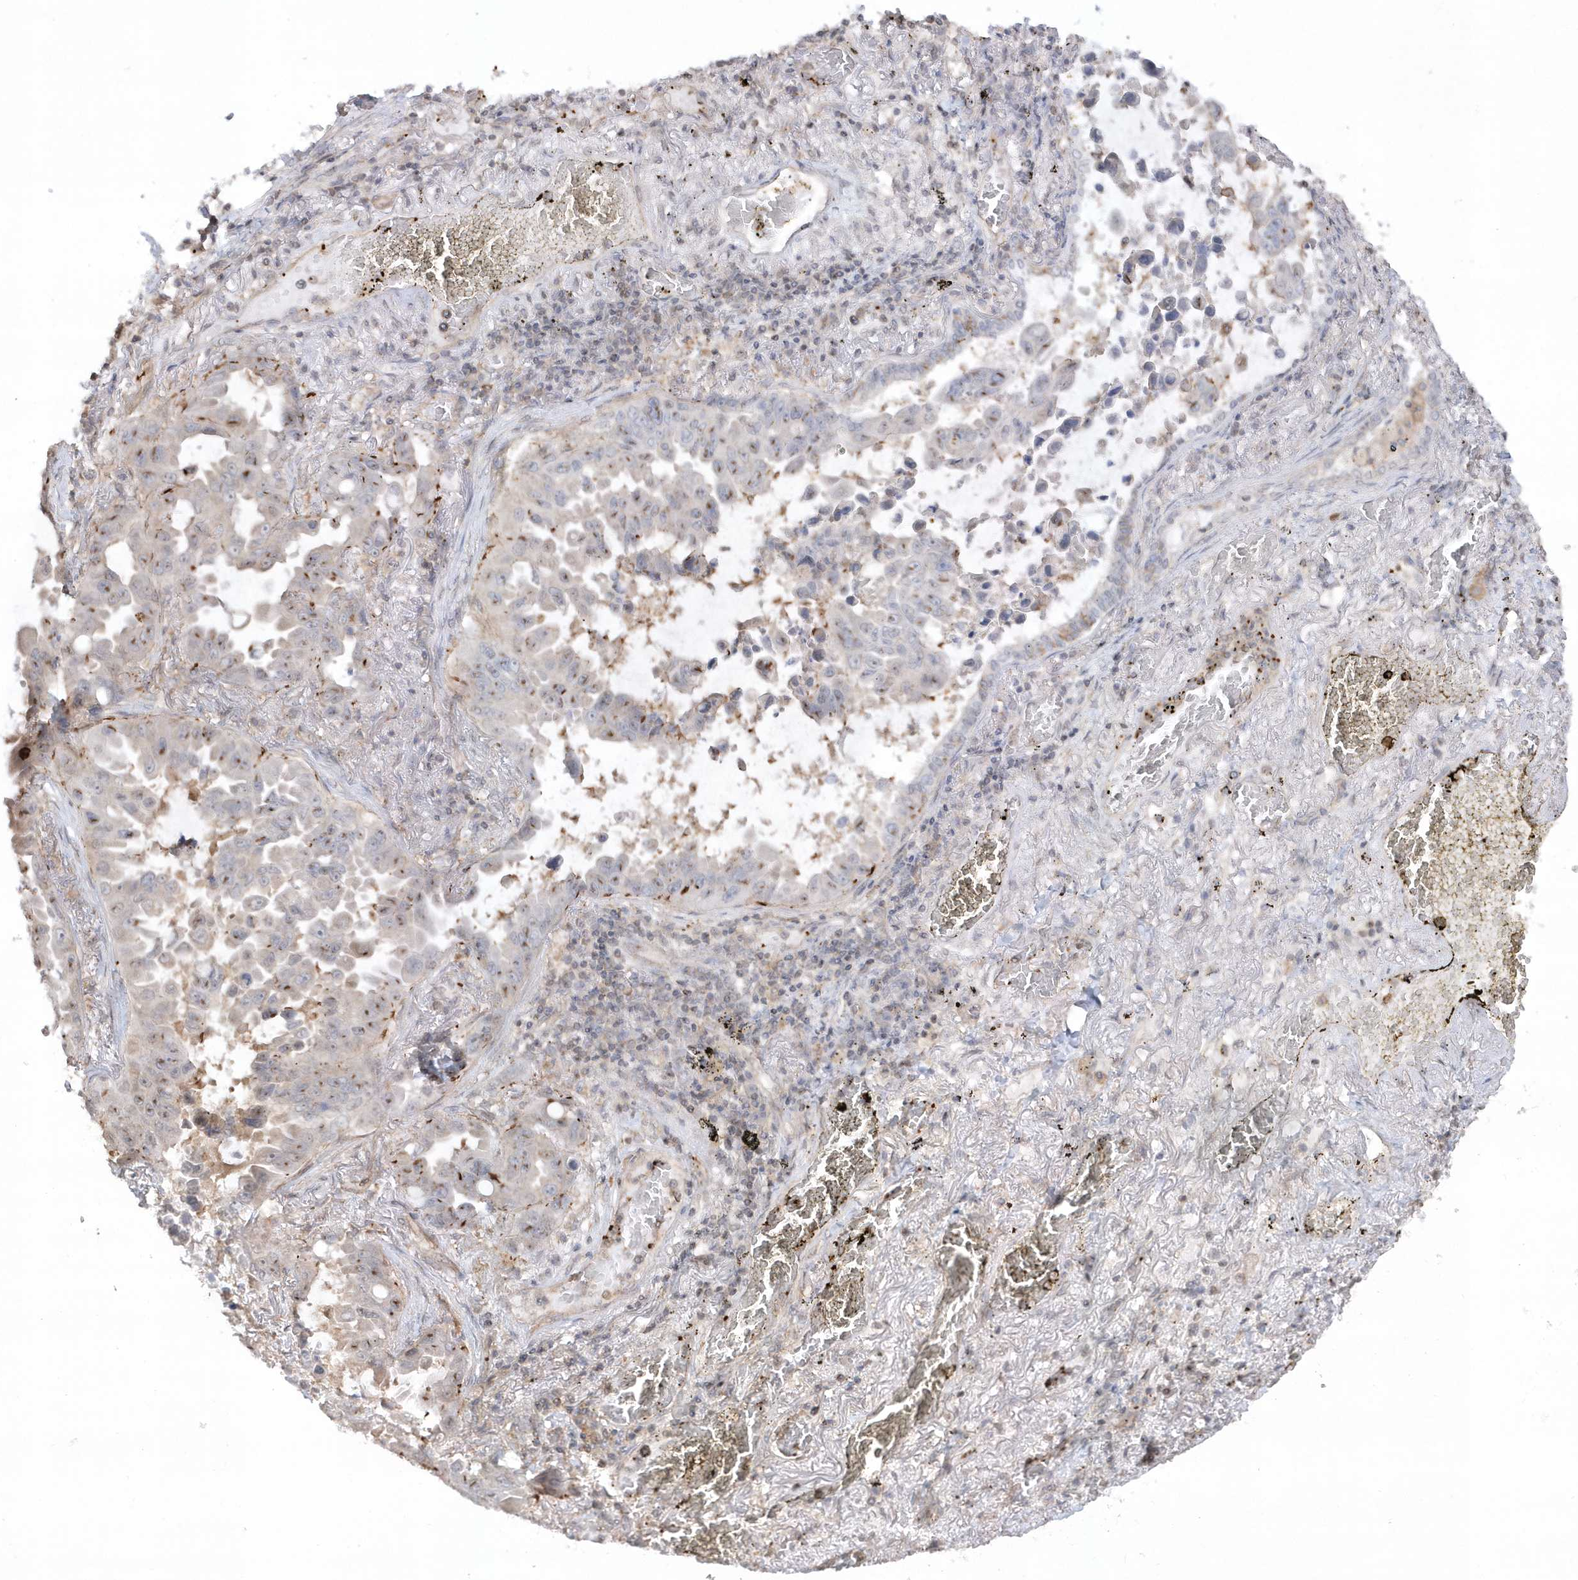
{"staining": {"intensity": "negative", "quantity": "none", "location": "none"}, "tissue": "lung cancer", "cell_type": "Tumor cells", "image_type": "cancer", "snomed": [{"axis": "morphology", "description": "Adenocarcinoma, NOS"}, {"axis": "topography", "description": "Lung"}], "caption": "Immunohistochemical staining of lung cancer reveals no significant expression in tumor cells.", "gene": "BSN", "patient": {"sex": "male", "age": 64}}